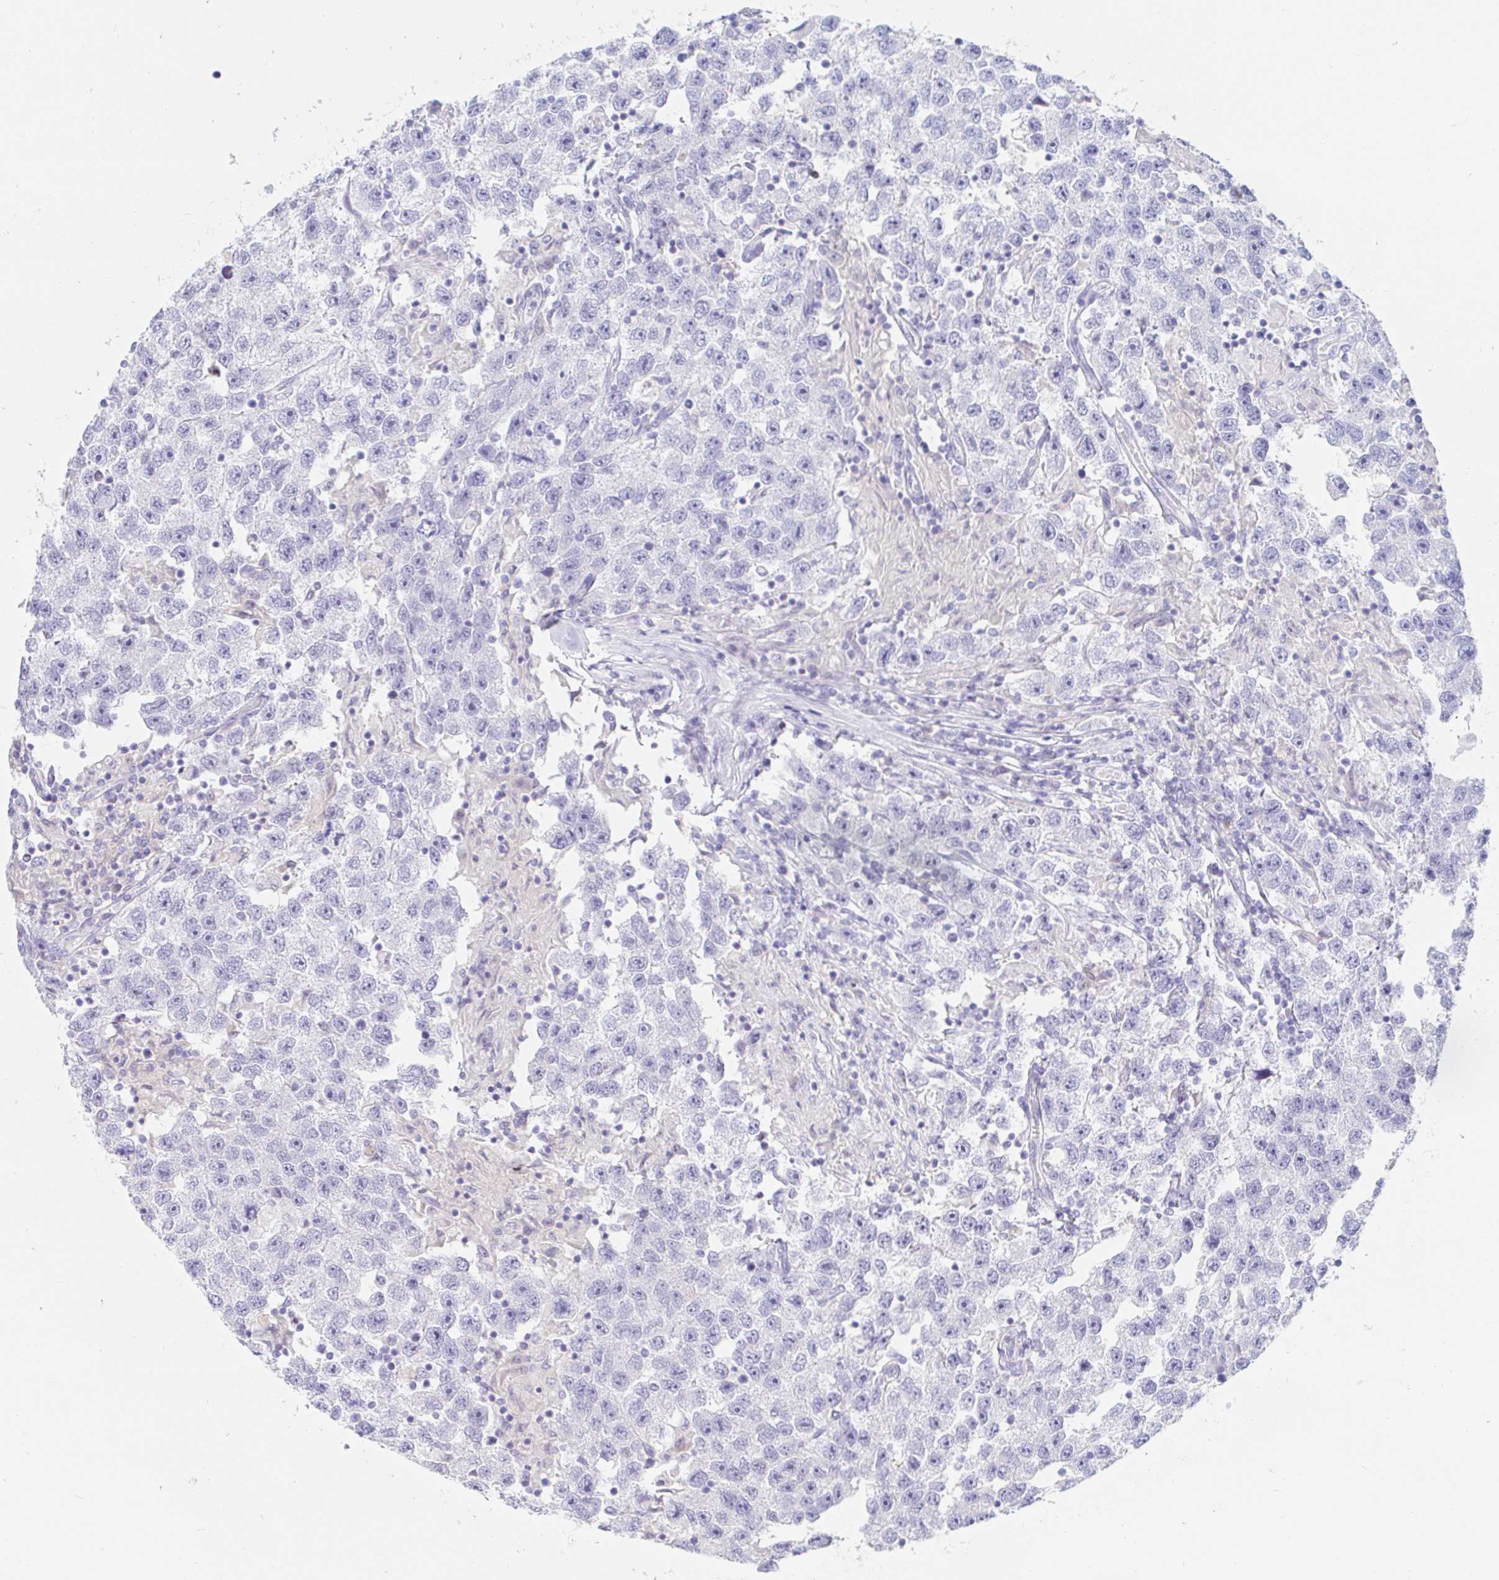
{"staining": {"intensity": "negative", "quantity": "none", "location": "none"}, "tissue": "testis cancer", "cell_type": "Tumor cells", "image_type": "cancer", "snomed": [{"axis": "morphology", "description": "Seminoma, NOS"}, {"axis": "topography", "description": "Testis"}], "caption": "Tumor cells are negative for protein expression in human seminoma (testis).", "gene": "TEX44", "patient": {"sex": "male", "age": 26}}